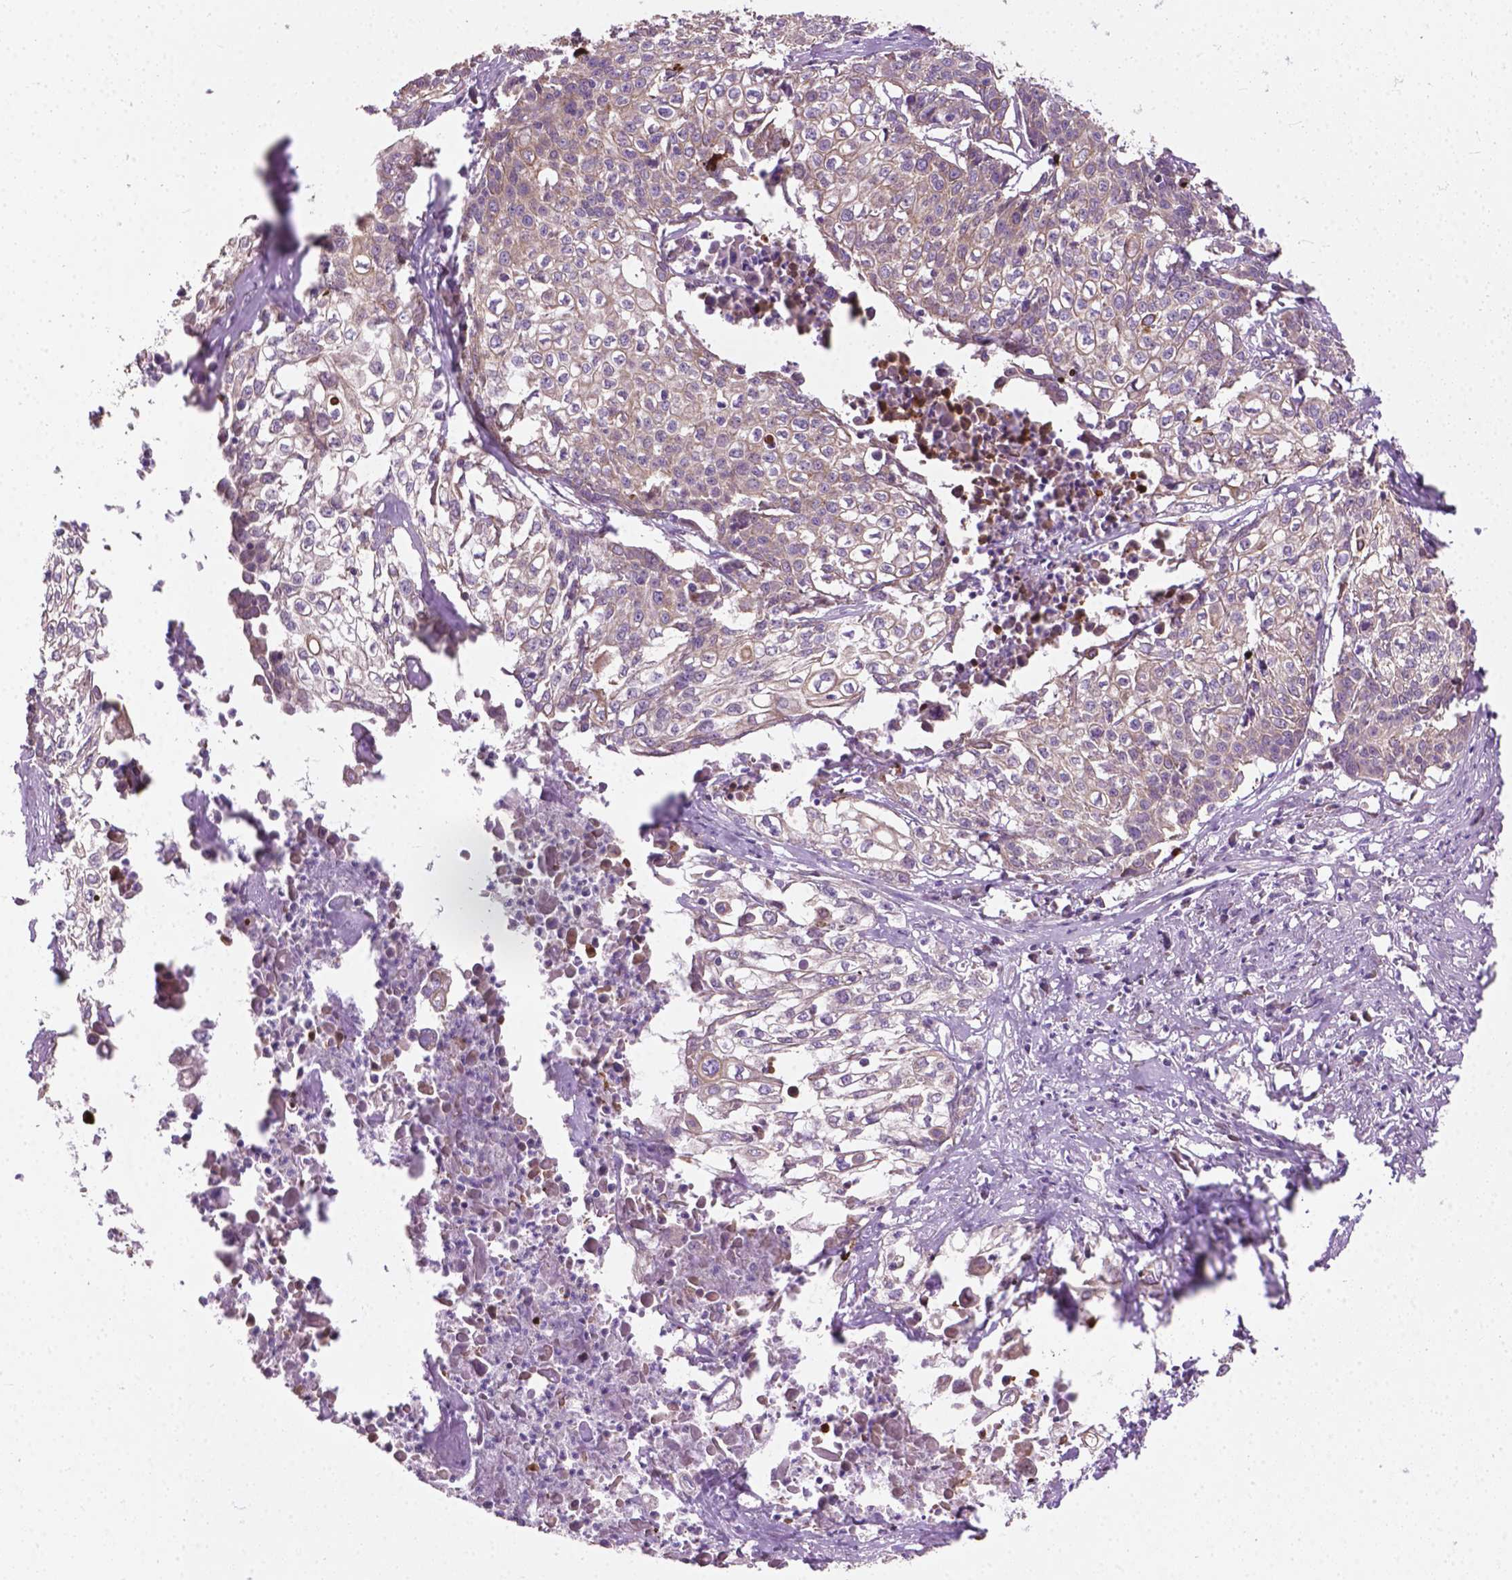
{"staining": {"intensity": "negative", "quantity": "none", "location": "none"}, "tissue": "cervical cancer", "cell_type": "Tumor cells", "image_type": "cancer", "snomed": [{"axis": "morphology", "description": "Squamous cell carcinoma, NOS"}, {"axis": "topography", "description": "Cervix"}], "caption": "Photomicrograph shows no significant protein positivity in tumor cells of cervical cancer.", "gene": "MZT1", "patient": {"sex": "female", "age": 39}}